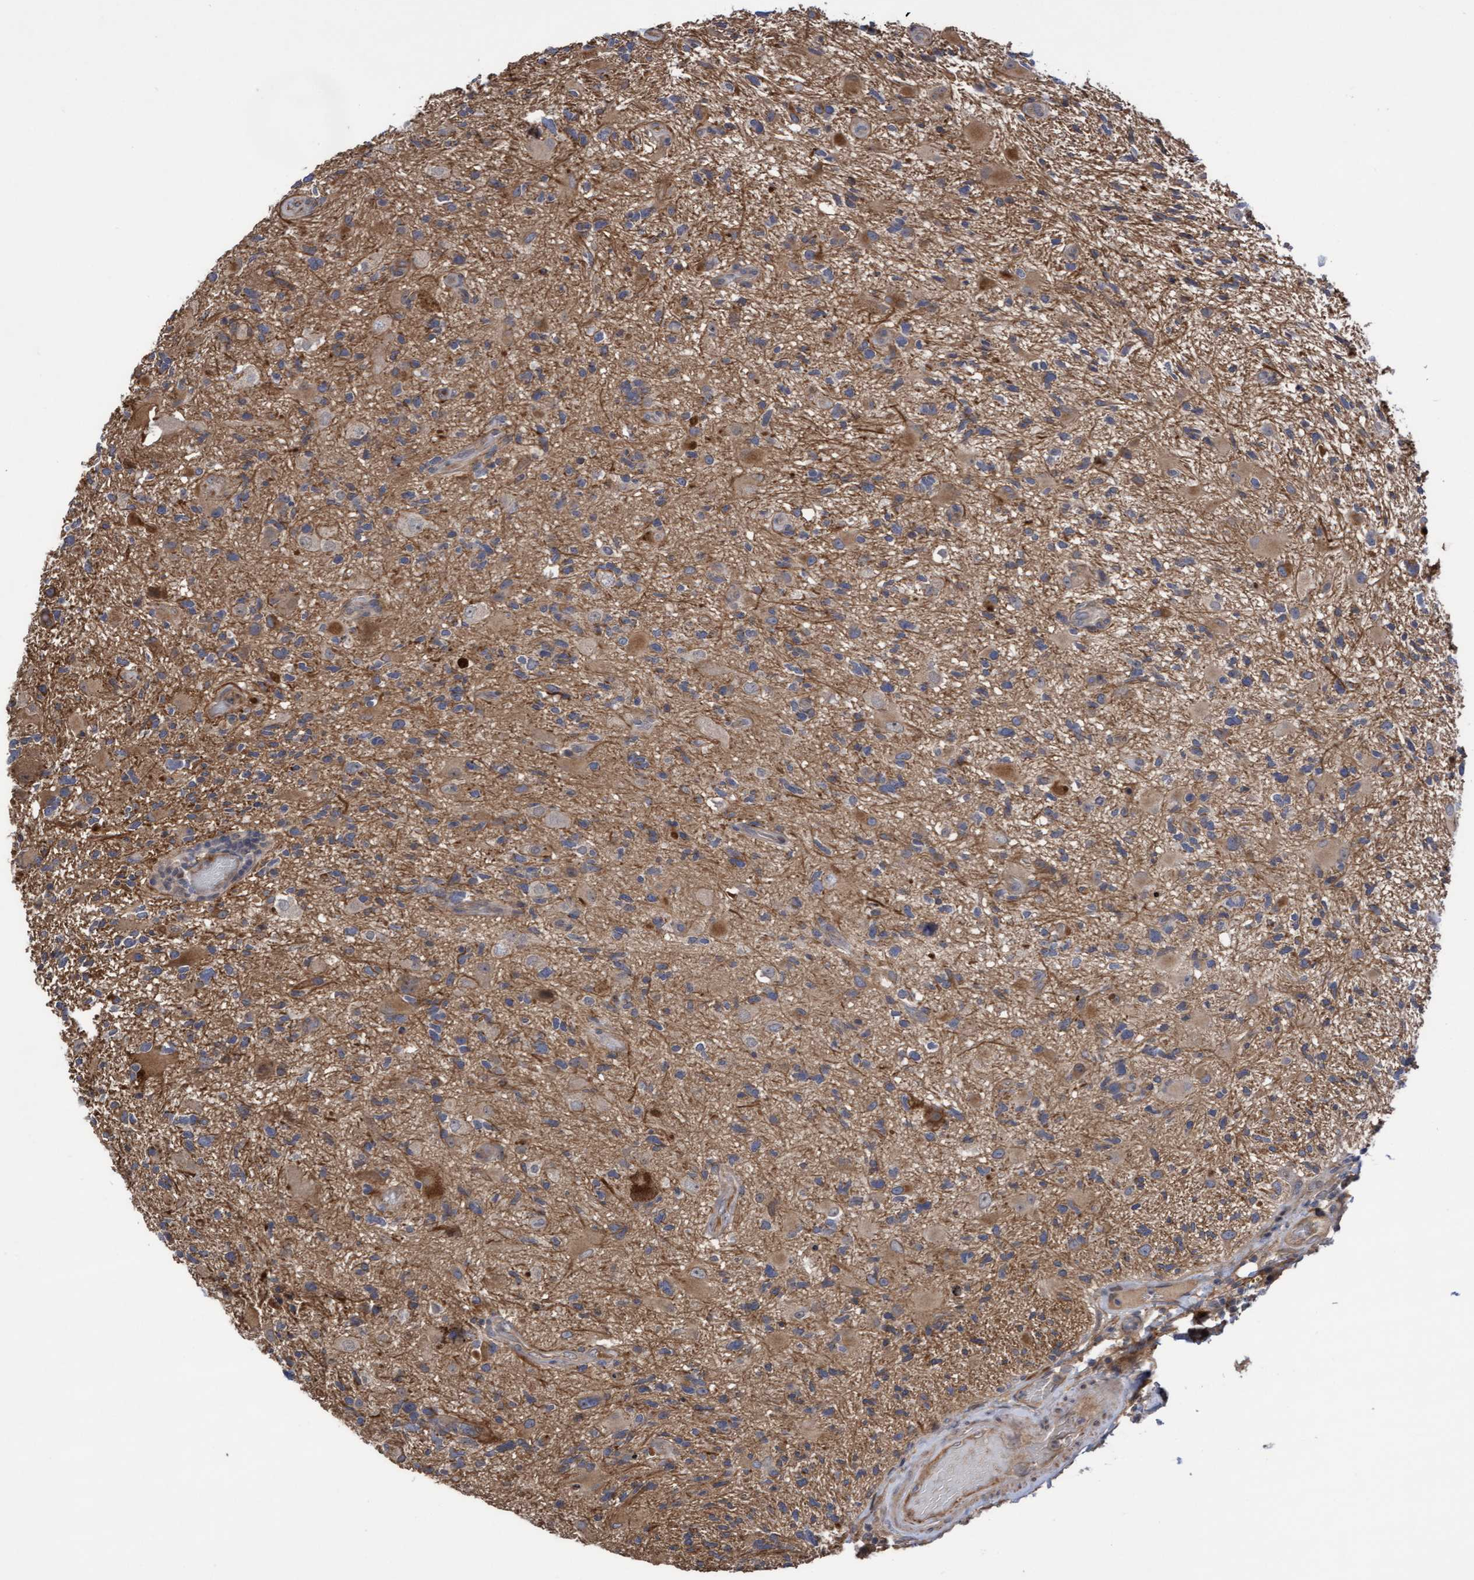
{"staining": {"intensity": "weak", "quantity": "25%-75%", "location": "cytoplasmic/membranous"}, "tissue": "glioma", "cell_type": "Tumor cells", "image_type": "cancer", "snomed": [{"axis": "morphology", "description": "Glioma, malignant, High grade"}, {"axis": "topography", "description": "Brain"}], "caption": "Immunohistochemistry (IHC) (DAB (3,3'-diaminobenzidine)) staining of high-grade glioma (malignant) shows weak cytoplasmic/membranous protein positivity in about 25%-75% of tumor cells.", "gene": "COBL", "patient": {"sex": "male", "age": 33}}